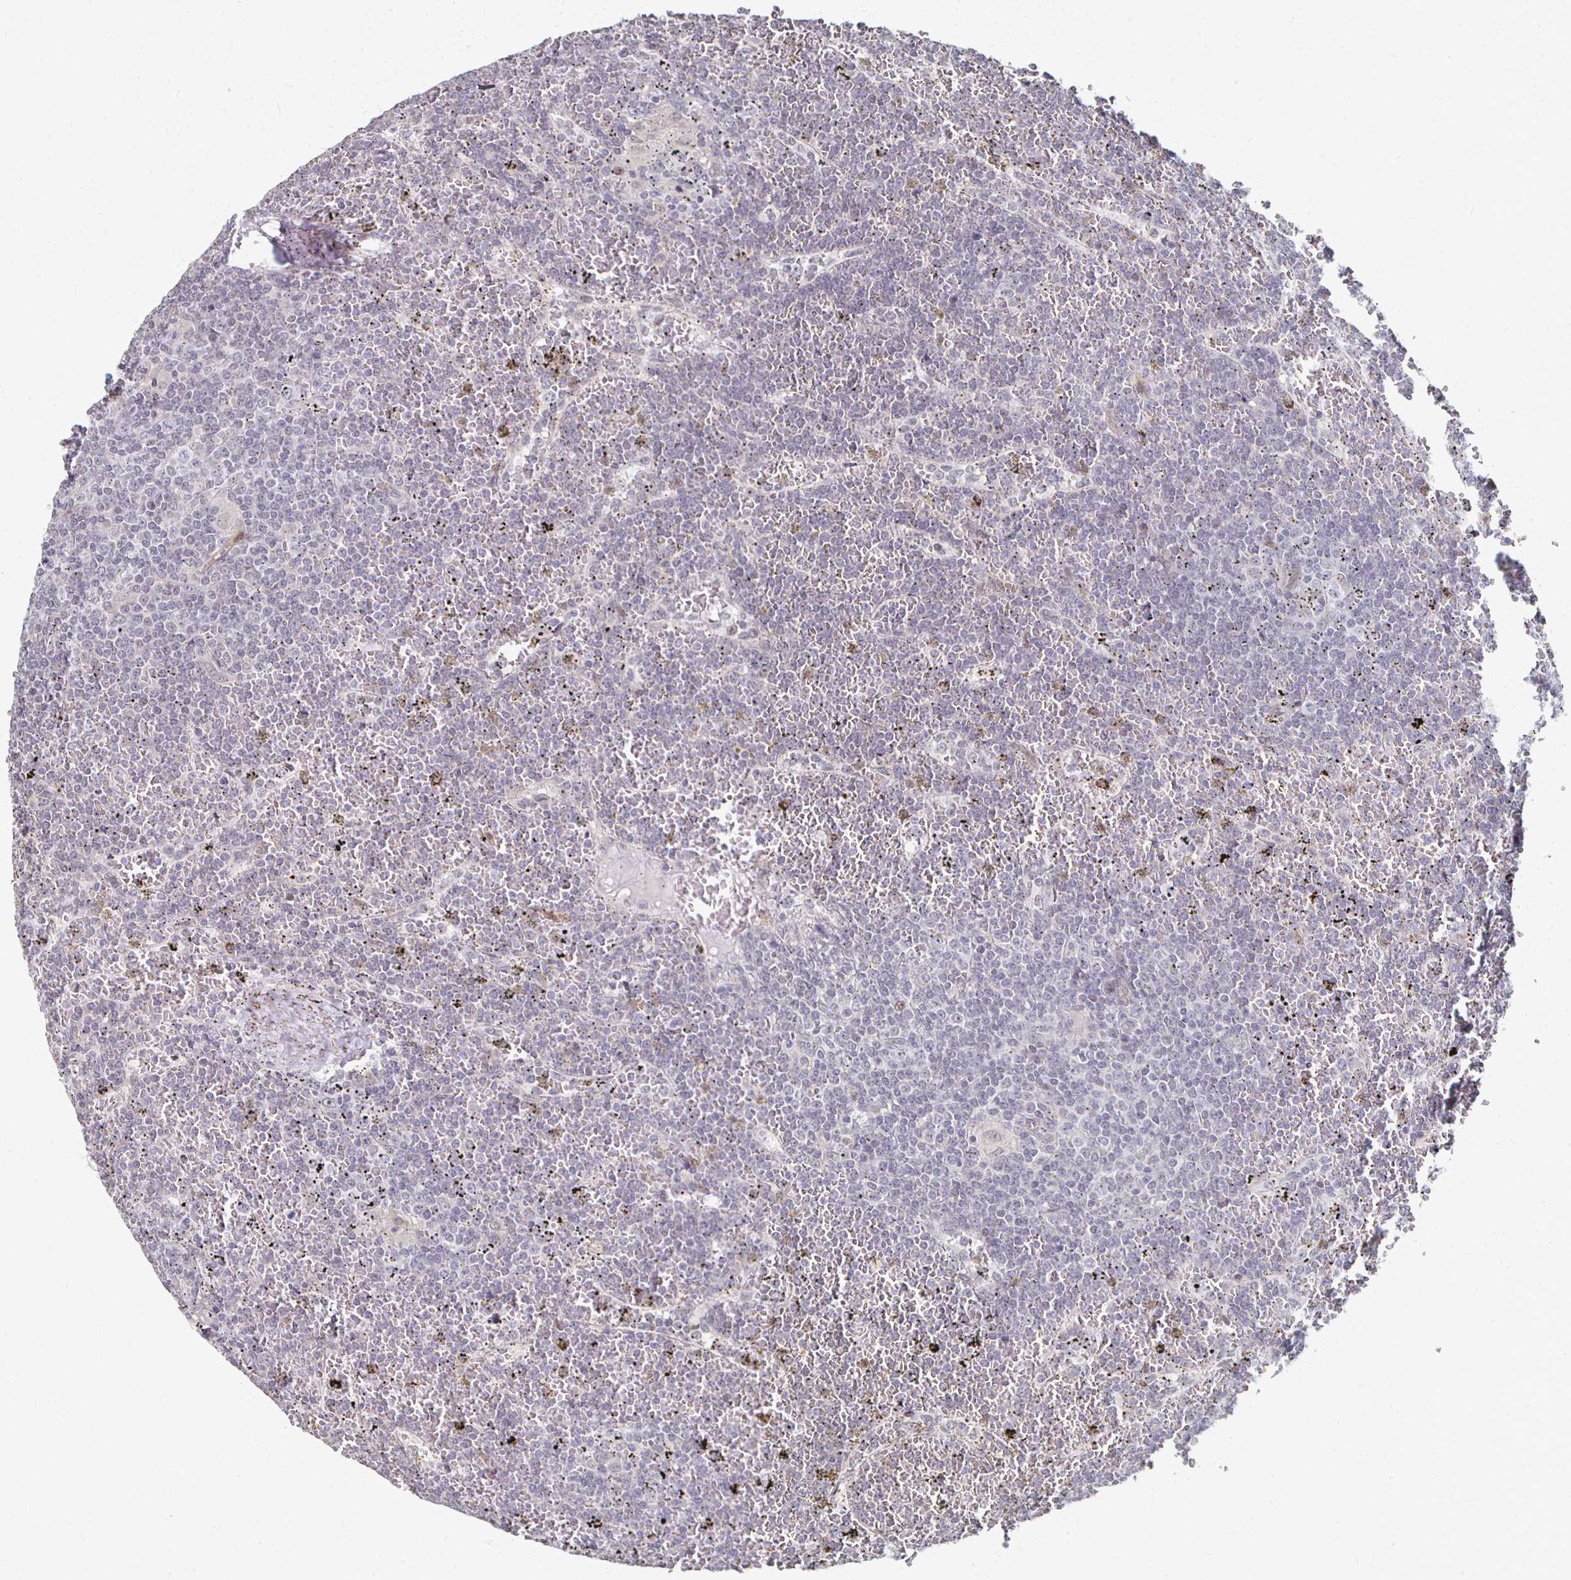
{"staining": {"intensity": "negative", "quantity": "none", "location": "none"}, "tissue": "lymphoma", "cell_type": "Tumor cells", "image_type": "cancer", "snomed": [{"axis": "morphology", "description": "Malignant lymphoma, non-Hodgkin's type, Low grade"}, {"axis": "topography", "description": "Spleen"}], "caption": "High power microscopy photomicrograph of an IHC photomicrograph of lymphoma, revealing no significant expression in tumor cells.", "gene": "DAB1", "patient": {"sex": "female", "age": 19}}